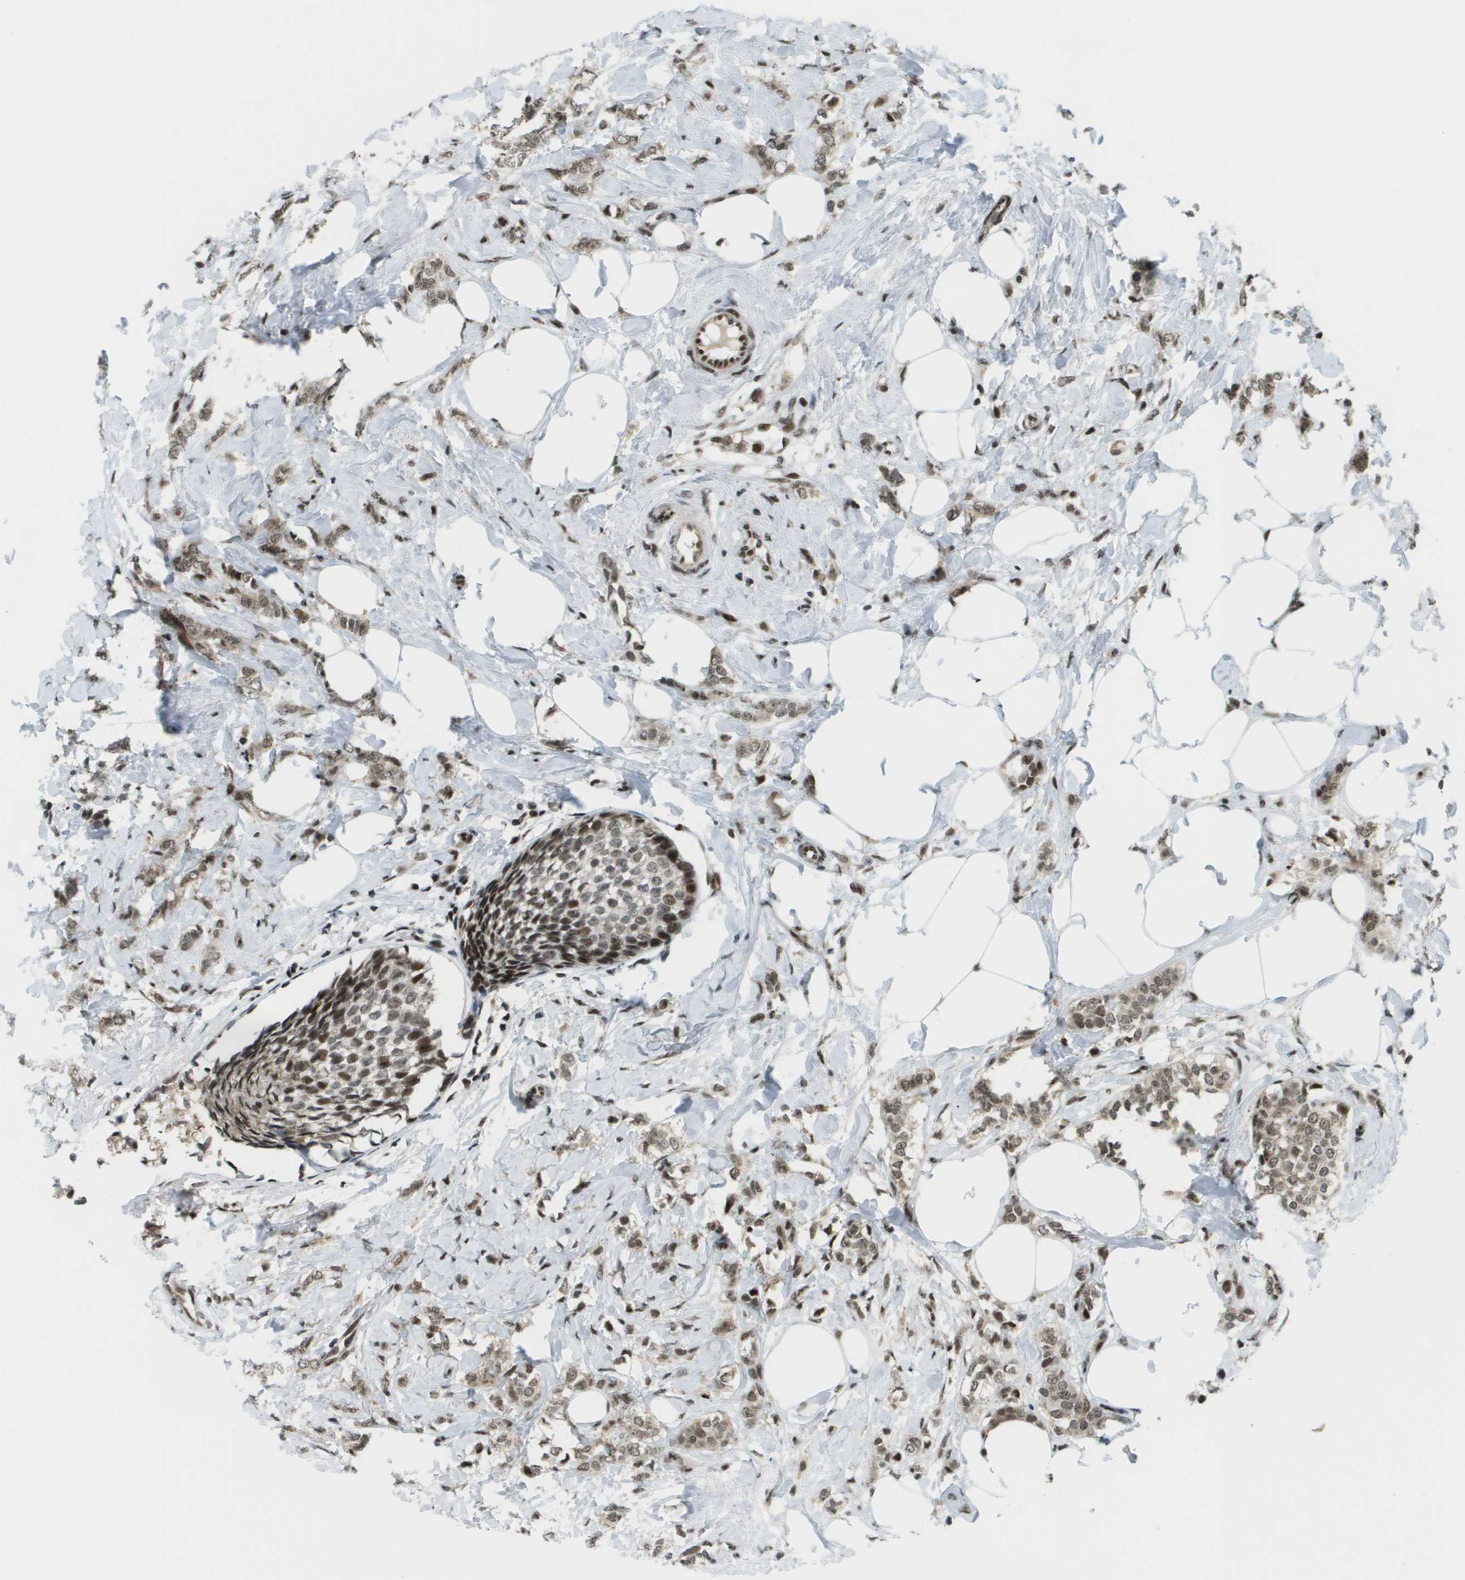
{"staining": {"intensity": "moderate", "quantity": ">75%", "location": "cytoplasmic/membranous,nuclear"}, "tissue": "breast cancer", "cell_type": "Tumor cells", "image_type": "cancer", "snomed": [{"axis": "morphology", "description": "Lobular carcinoma, in situ"}, {"axis": "morphology", "description": "Lobular carcinoma"}, {"axis": "topography", "description": "Breast"}], "caption": "Breast lobular carcinoma in situ tissue demonstrates moderate cytoplasmic/membranous and nuclear expression in about >75% of tumor cells The staining was performed using DAB (3,3'-diaminobenzidine) to visualize the protein expression in brown, while the nuclei were stained in blue with hematoxylin (Magnification: 20x).", "gene": "IRF7", "patient": {"sex": "female", "age": 41}}